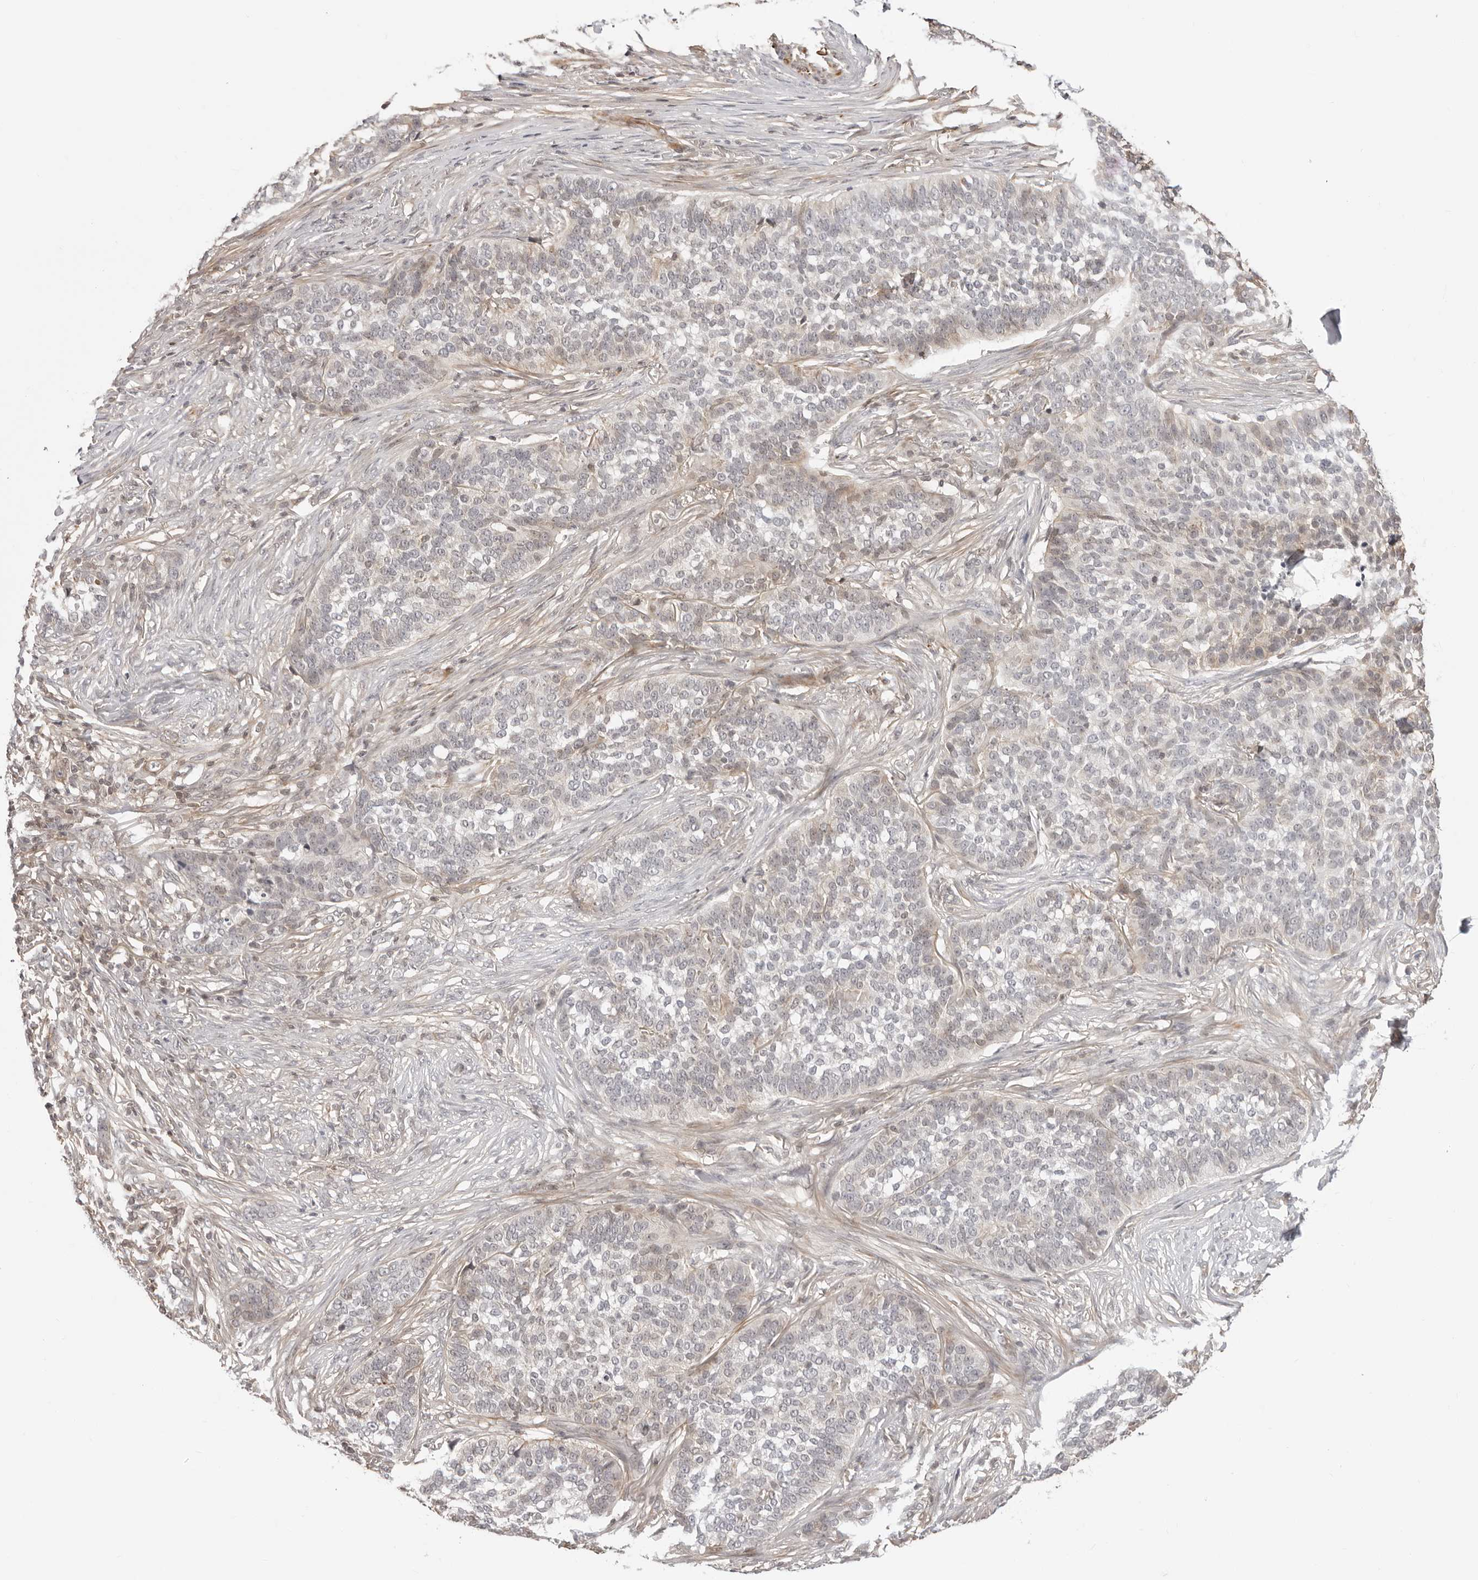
{"staining": {"intensity": "negative", "quantity": "none", "location": "none"}, "tissue": "skin cancer", "cell_type": "Tumor cells", "image_type": "cancer", "snomed": [{"axis": "morphology", "description": "Basal cell carcinoma"}, {"axis": "topography", "description": "Skin"}], "caption": "The image demonstrates no staining of tumor cells in skin basal cell carcinoma. (DAB IHC with hematoxylin counter stain).", "gene": "UNK", "patient": {"sex": "male", "age": 85}}